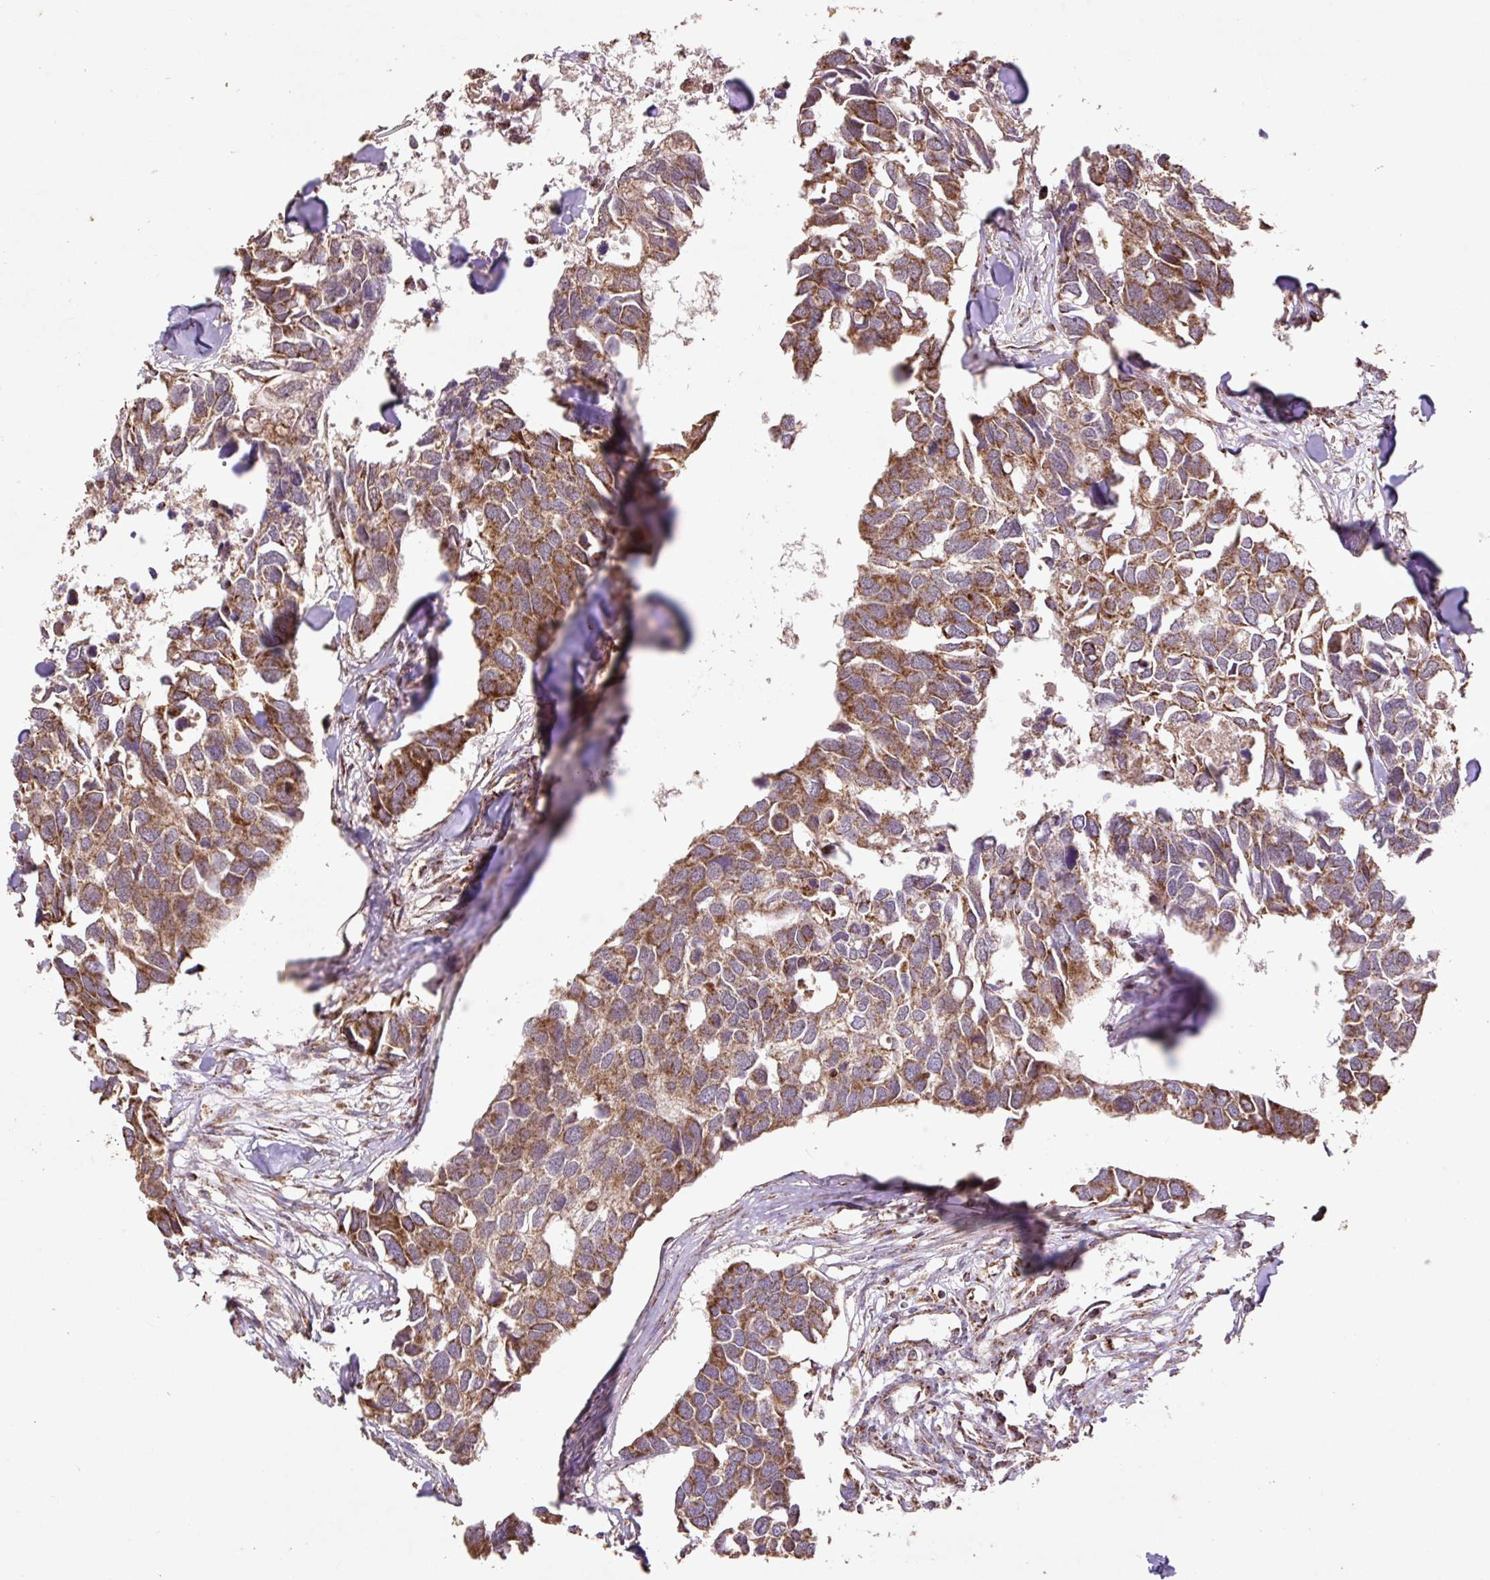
{"staining": {"intensity": "moderate", "quantity": ">75%", "location": "cytoplasmic/membranous"}, "tissue": "breast cancer", "cell_type": "Tumor cells", "image_type": "cancer", "snomed": [{"axis": "morphology", "description": "Duct carcinoma"}, {"axis": "topography", "description": "Breast"}], "caption": "Human intraductal carcinoma (breast) stained with a brown dye reveals moderate cytoplasmic/membranous positive positivity in approximately >75% of tumor cells.", "gene": "ATP5F1A", "patient": {"sex": "female", "age": 83}}